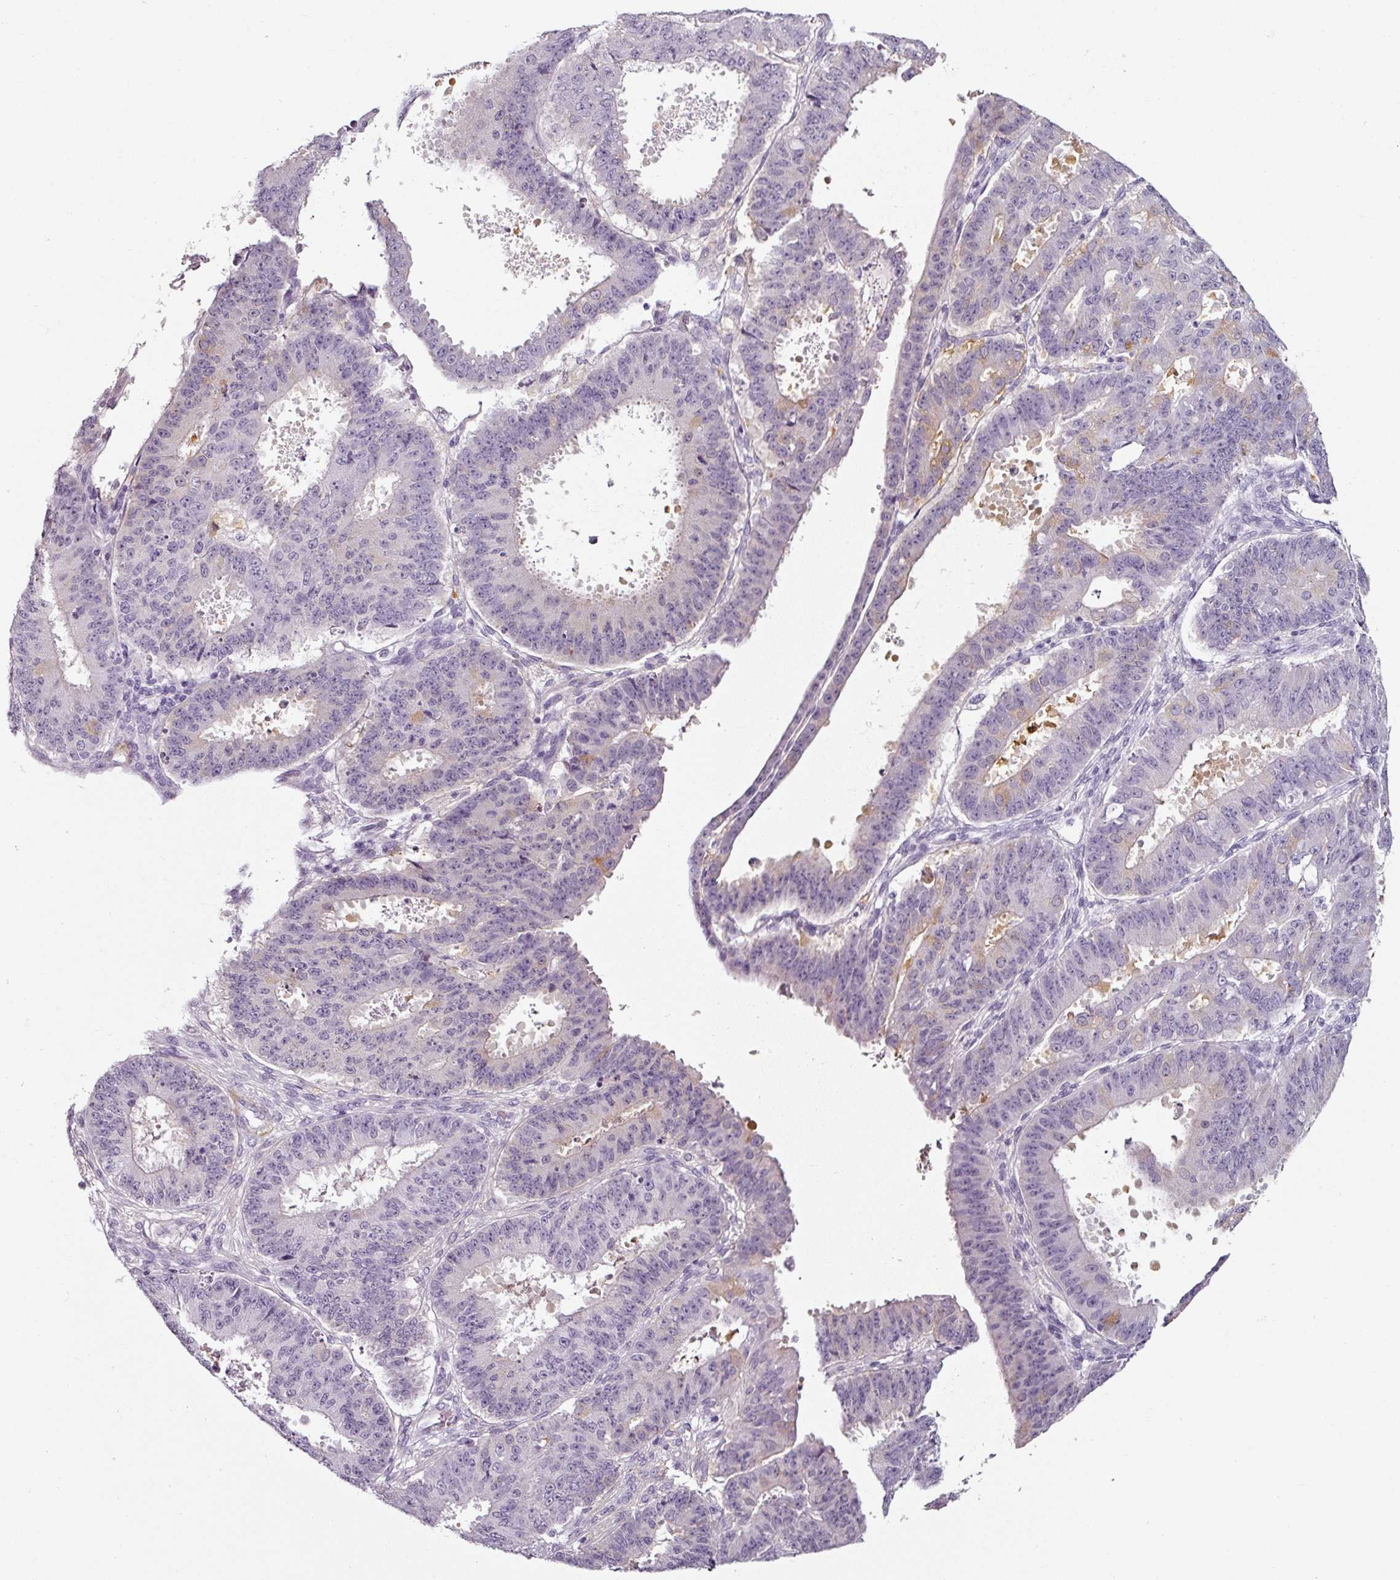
{"staining": {"intensity": "negative", "quantity": "none", "location": "none"}, "tissue": "ovarian cancer", "cell_type": "Tumor cells", "image_type": "cancer", "snomed": [{"axis": "morphology", "description": "Carcinoma, endometroid"}, {"axis": "topography", "description": "Appendix"}, {"axis": "topography", "description": "Ovary"}], "caption": "Ovarian endometroid carcinoma was stained to show a protein in brown. There is no significant expression in tumor cells.", "gene": "CAP2", "patient": {"sex": "female", "age": 42}}